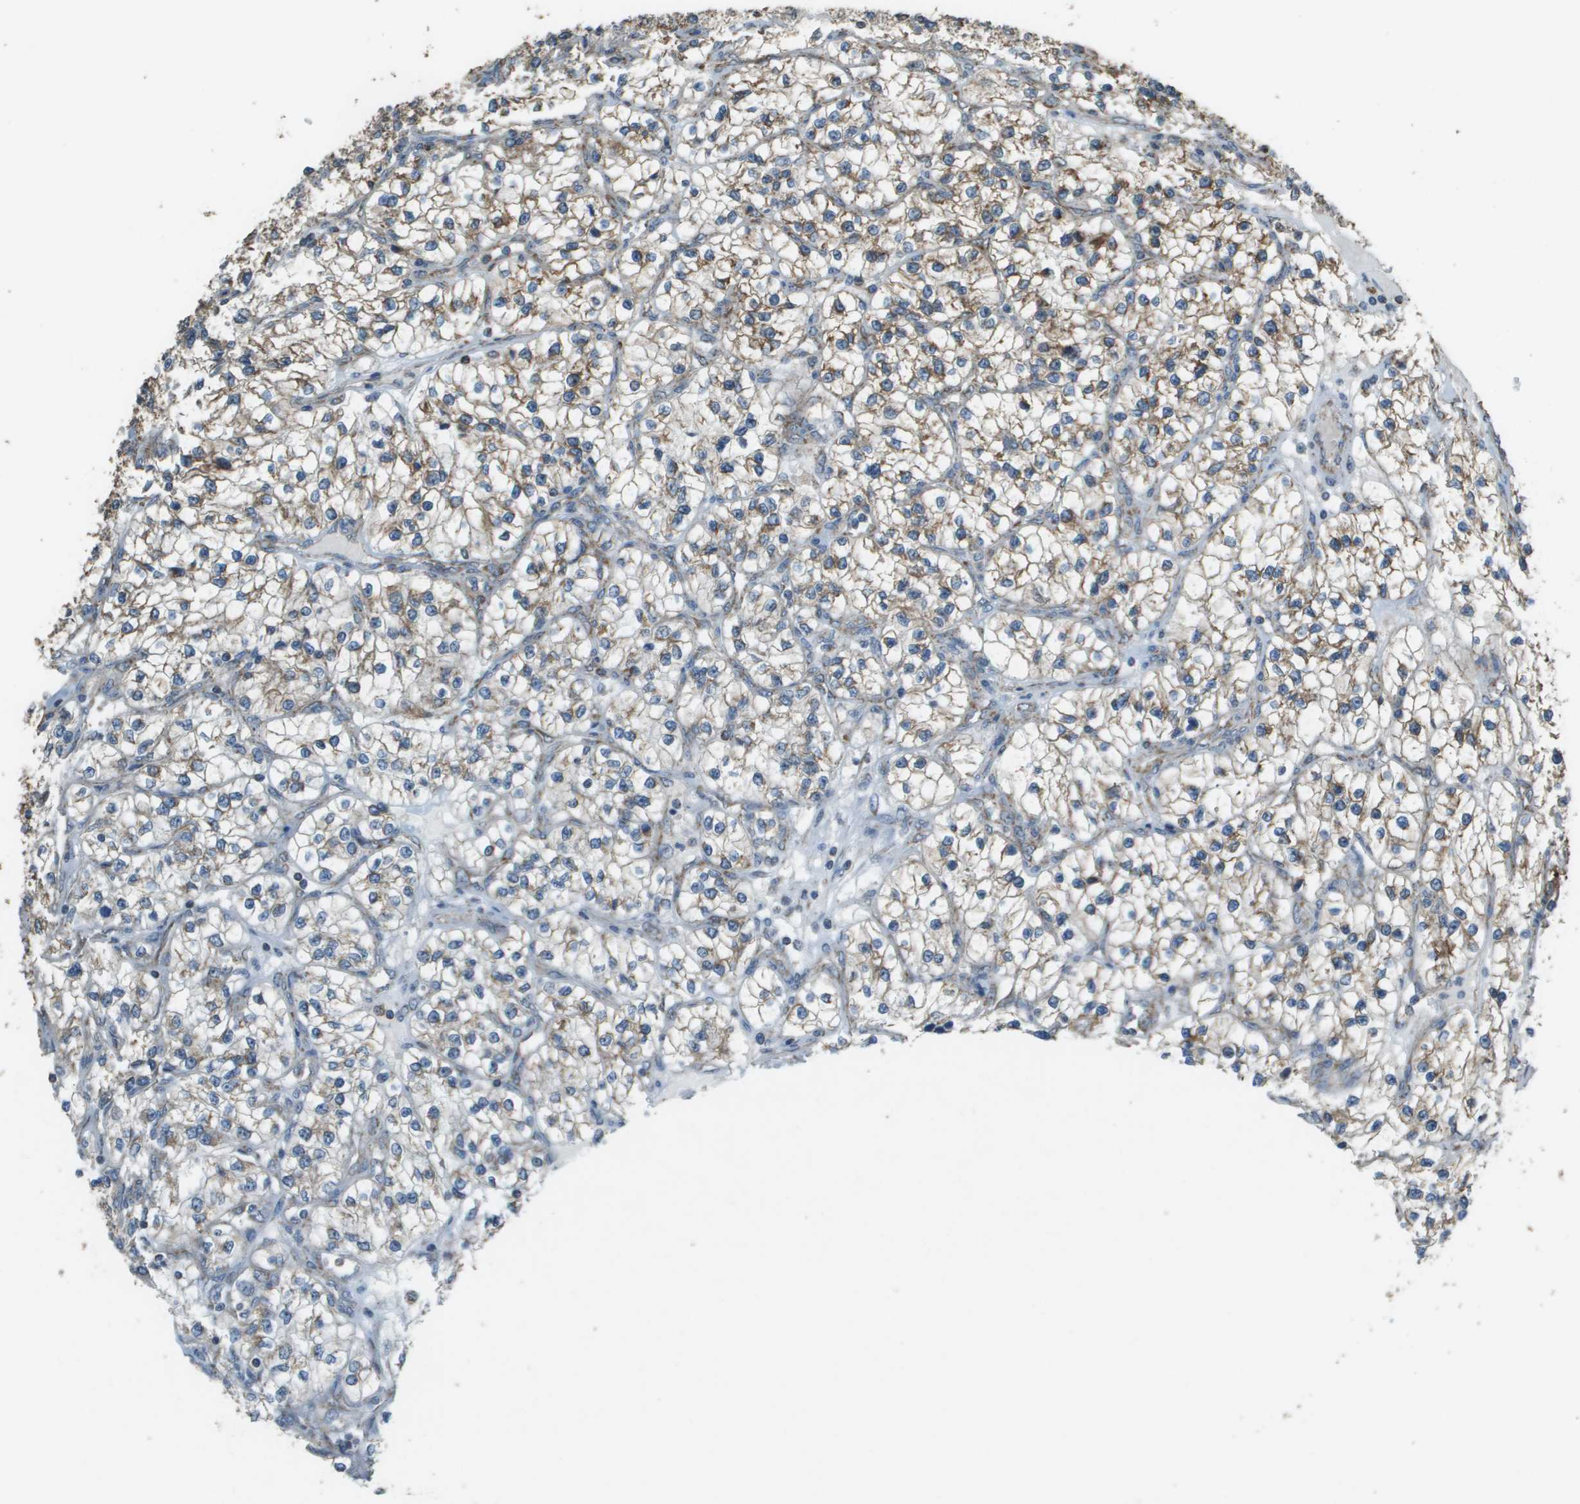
{"staining": {"intensity": "moderate", "quantity": "25%-75%", "location": "cytoplasmic/membranous"}, "tissue": "renal cancer", "cell_type": "Tumor cells", "image_type": "cancer", "snomed": [{"axis": "morphology", "description": "Adenocarcinoma, NOS"}, {"axis": "topography", "description": "Kidney"}], "caption": "Renal adenocarcinoma stained with DAB (3,3'-diaminobenzidine) immunohistochemistry (IHC) shows medium levels of moderate cytoplasmic/membranous expression in approximately 25%-75% of tumor cells.", "gene": "FH", "patient": {"sex": "female", "age": 57}}